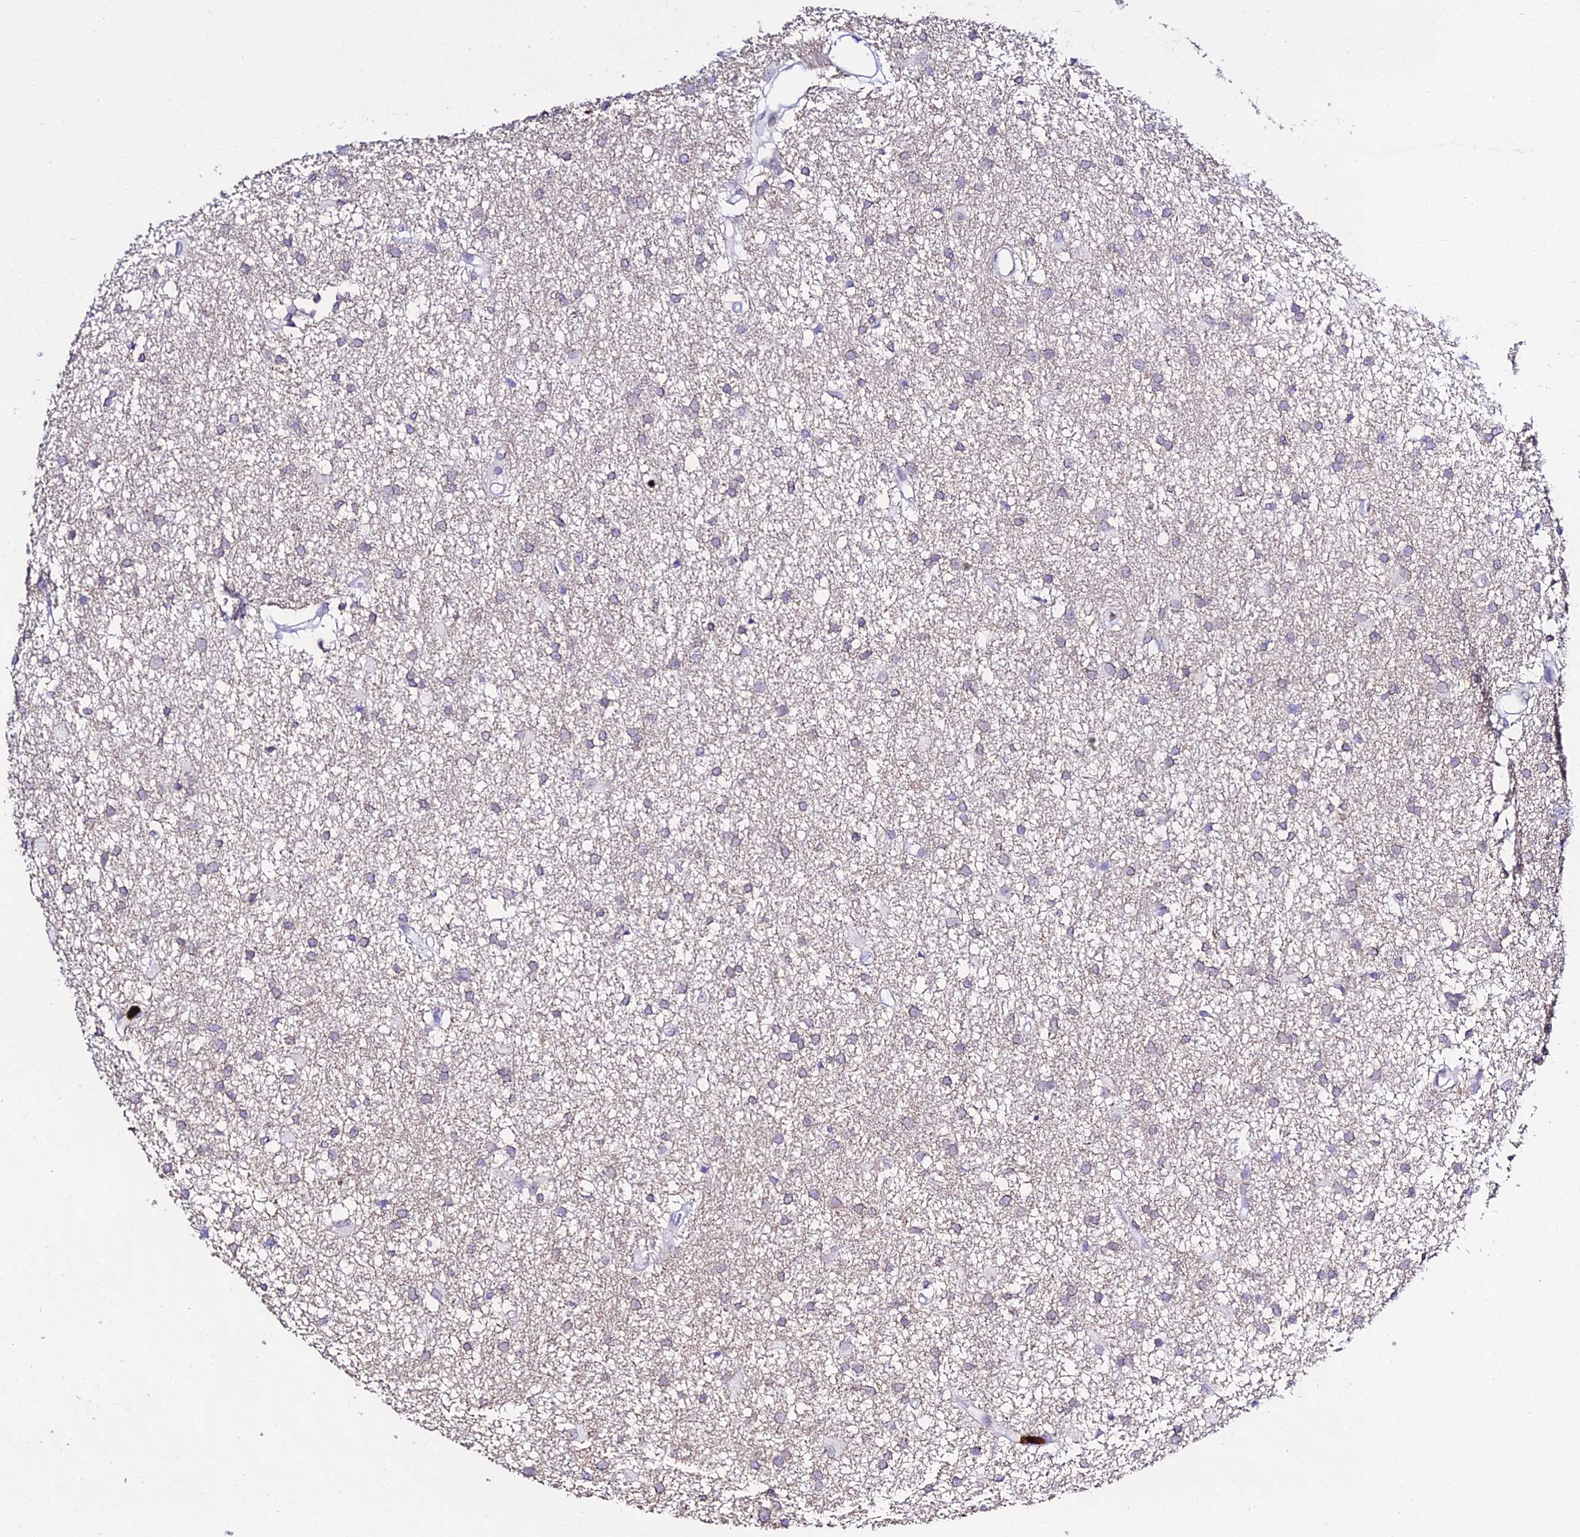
{"staining": {"intensity": "negative", "quantity": "none", "location": "none"}, "tissue": "glioma", "cell_type": "Tumor cells", "image_type": "cancer", "snomed": [{"axis": "morphology", "description": "Glioma, malignant, High grade"}, {"axis": "topography", "description": "Brain"}], "caption": "High power microscopy micrograph of an immunohistochemistry (IHC) histopathology image of malignant glioma (high-grade), revealing no significant staining in tumor cells. Brightfield microscopy of immunohistochemistry (IHC) stained with DAB (3,3'-diaminobenzidine) (brown) and hematoxylin (blue), captured at high magnification.", "gene": "MCM10", "patient": {"sex": "male", "age": 77}}